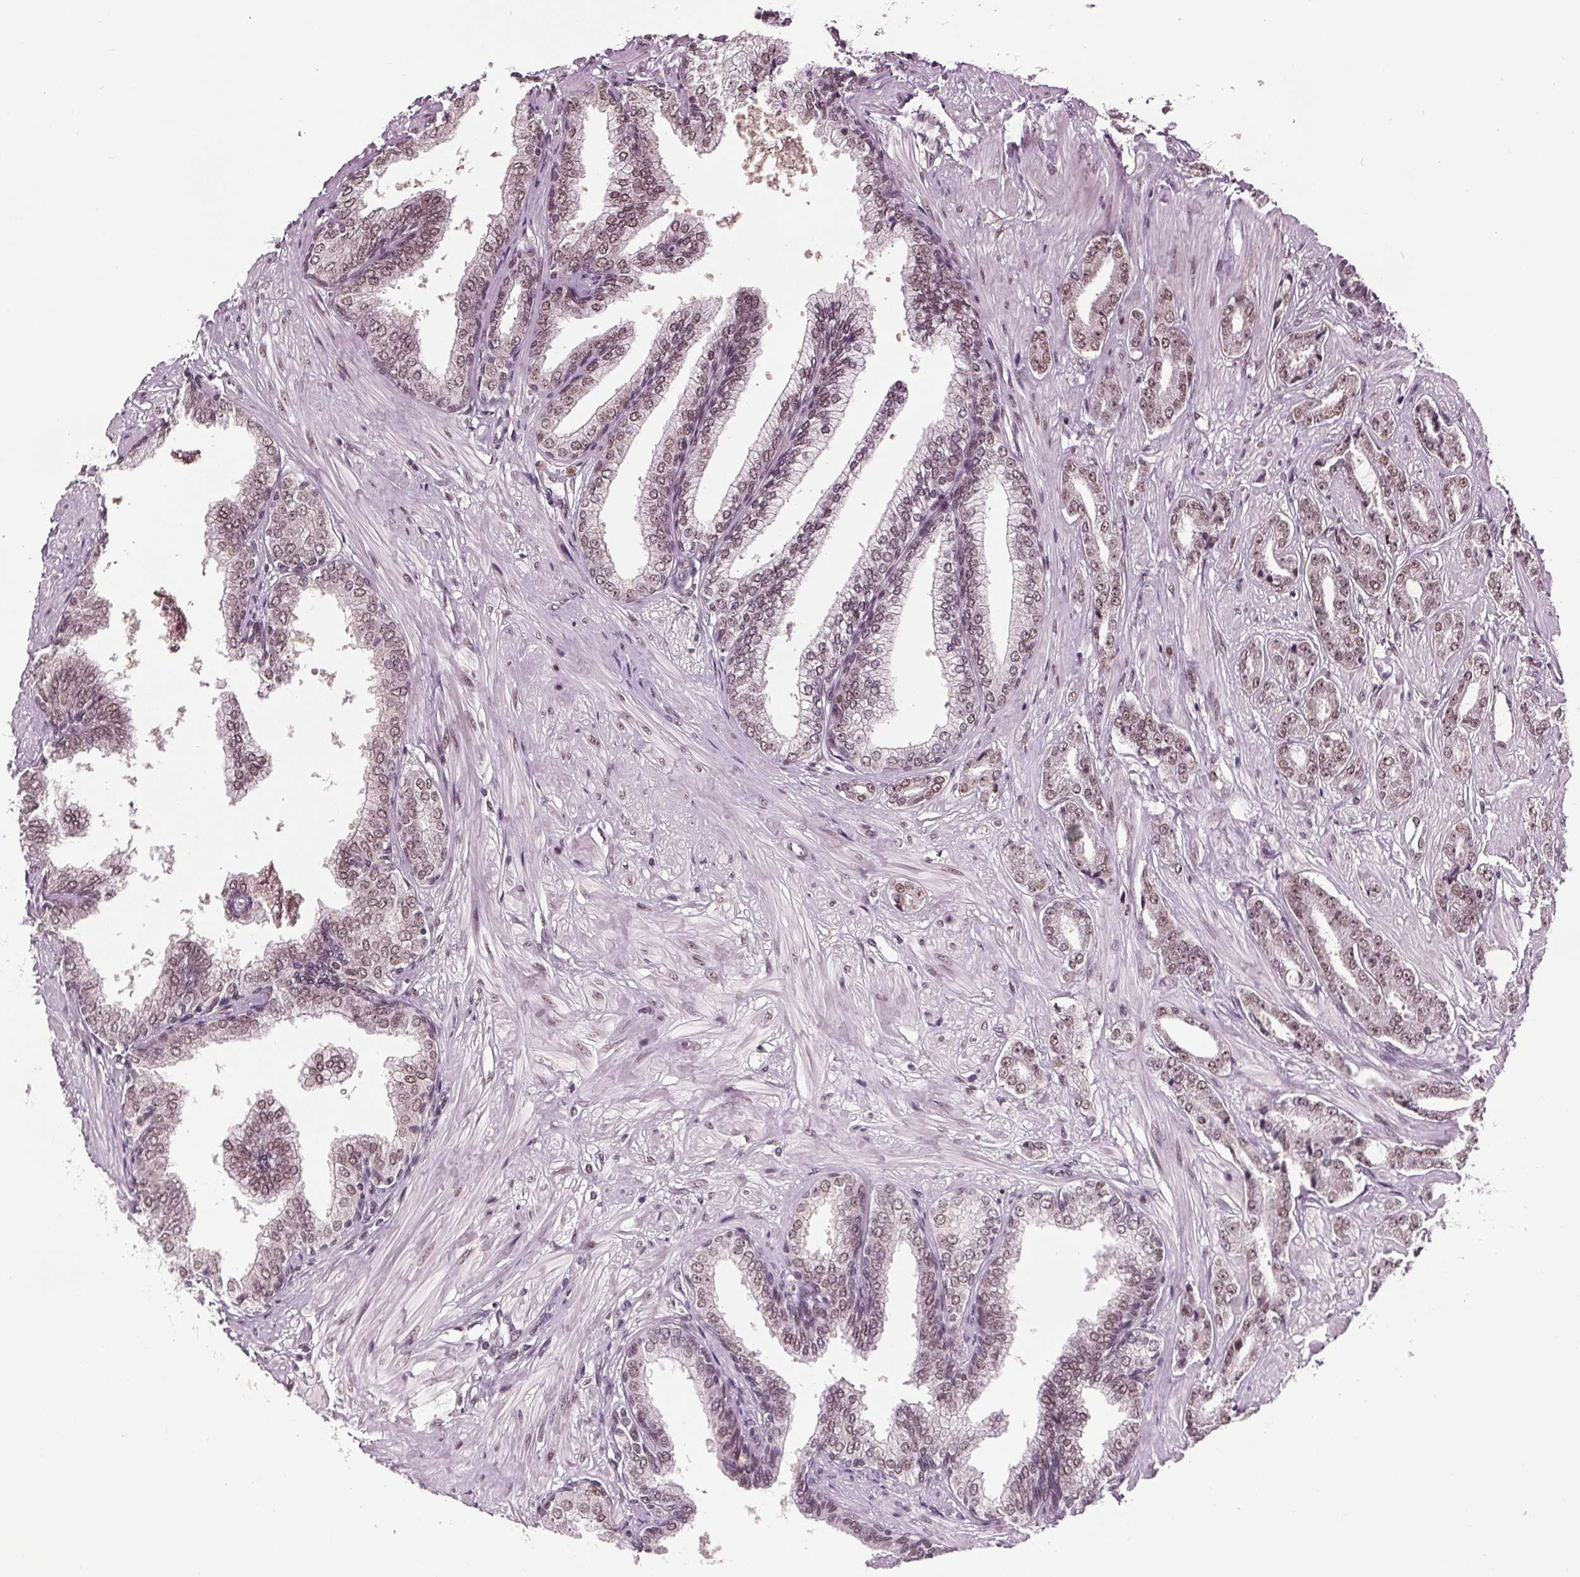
{"staining": {"intensity": "weak", "quantity": ">75%", "location": "nuclear"}, "tissue": "prostate cancer", "cell_type": "Tumor cells", "image_type": "cancer", "snomed": [{"axis": "morphology", "description": "Adenocarcinoma, Low grade"}, {"axis": "topography", "description": "Prostate"}], "caption": "Protein positivity by IHC exhibits weak nuclear expression in about >75% of tumor cells in prostate low-grade adenocarcinoma.", "gene": "IWS1", "patient": {"sex": "male", "age": 55}}